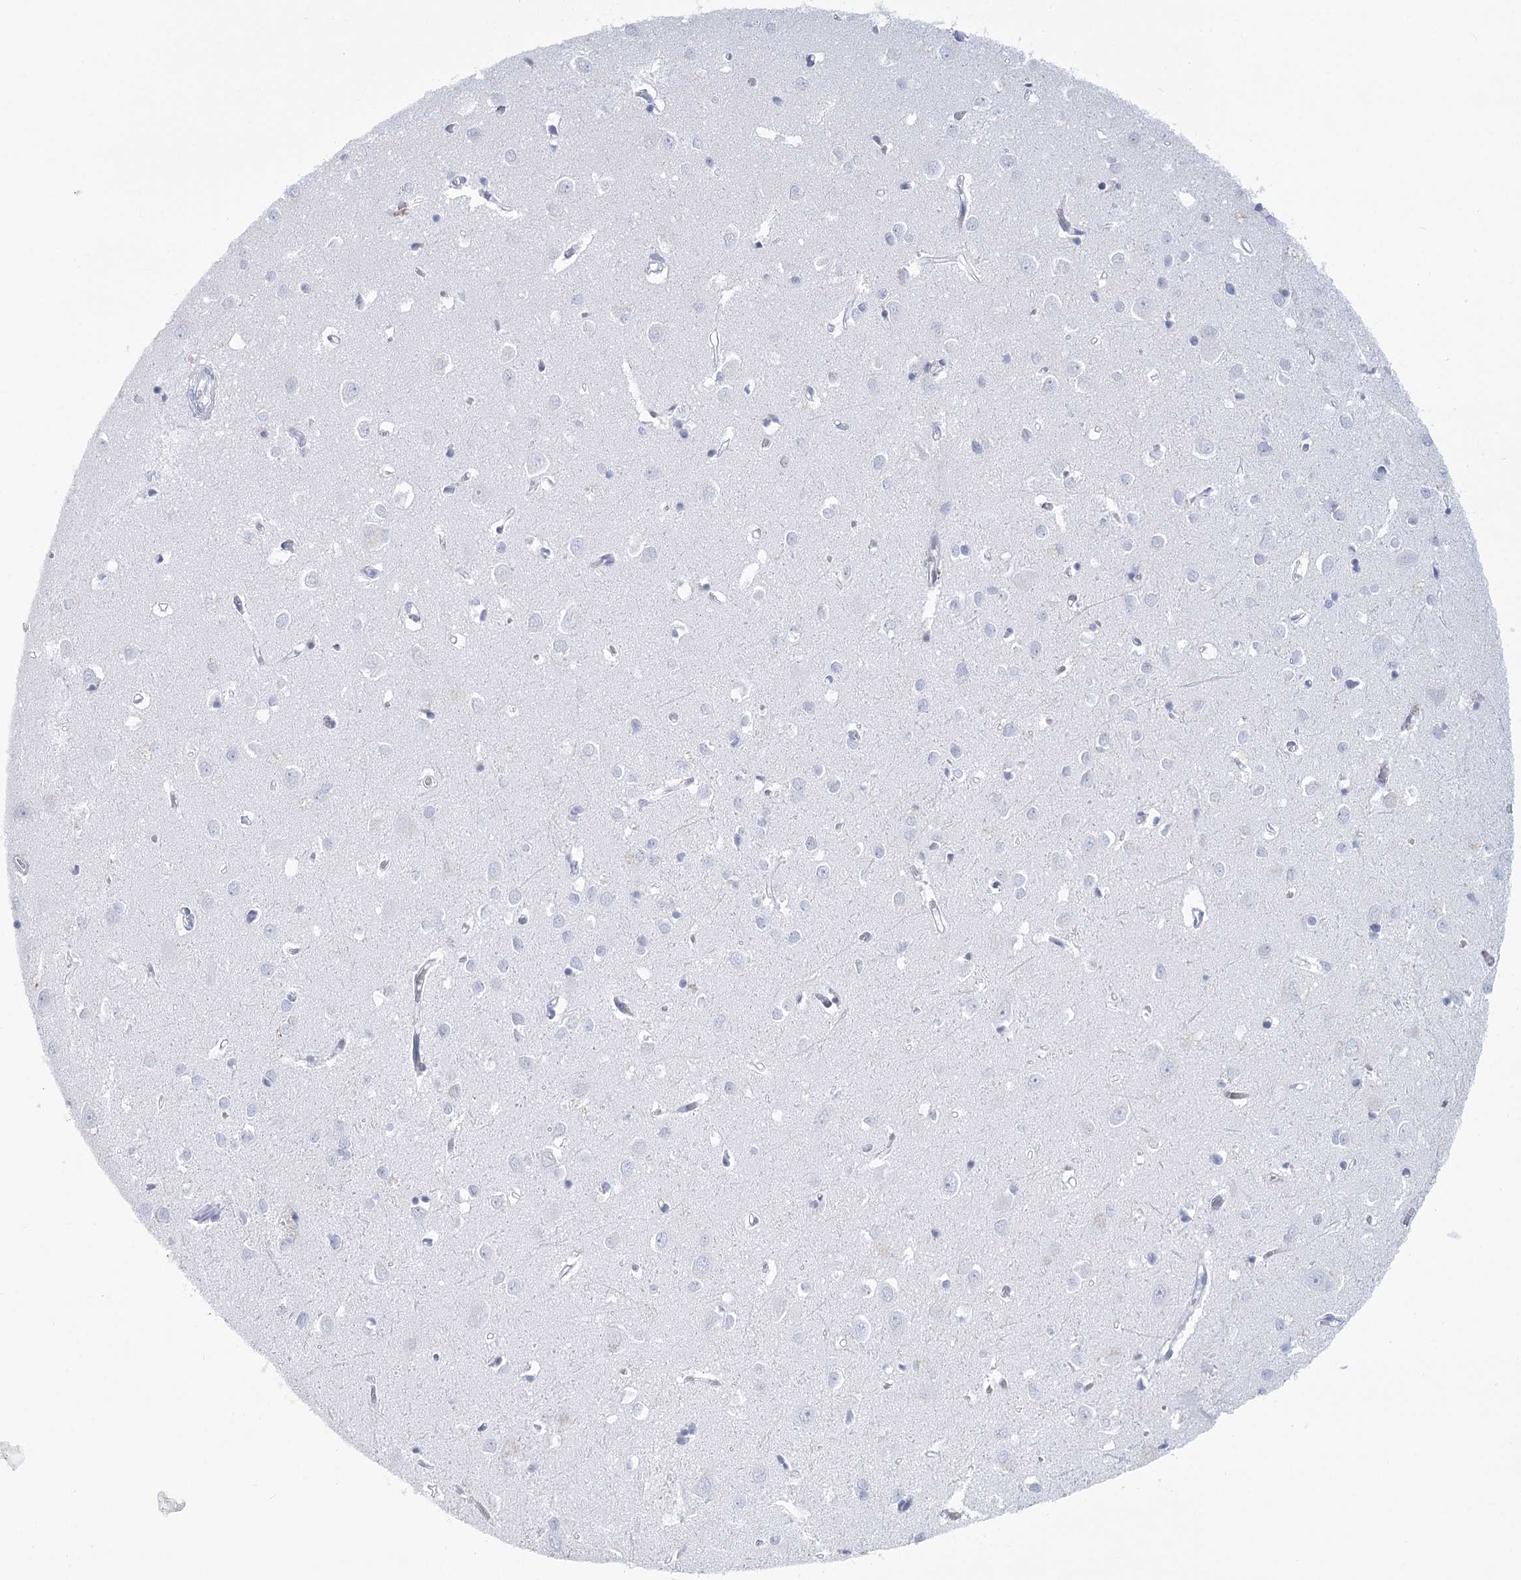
{"staining": {"intensity": "negative", "quantity": "none", "location": "none"}, "tissue": "cerebral cortex", "cell_type": "Endothelial cells", "image_type": "normal", "snomed": [{"axis": "morphology", "description": "Normal tissue, NOS"}, {"axis": "topography", "description": "Cerebral cortex"}], "caption": "A photomicrograph of human cerebral cortex is negative for staining in endothelial cells. Nuclei are stained in blue.", "gene": "WNT8B", "patient": {"sex": "female", "age": 64}}